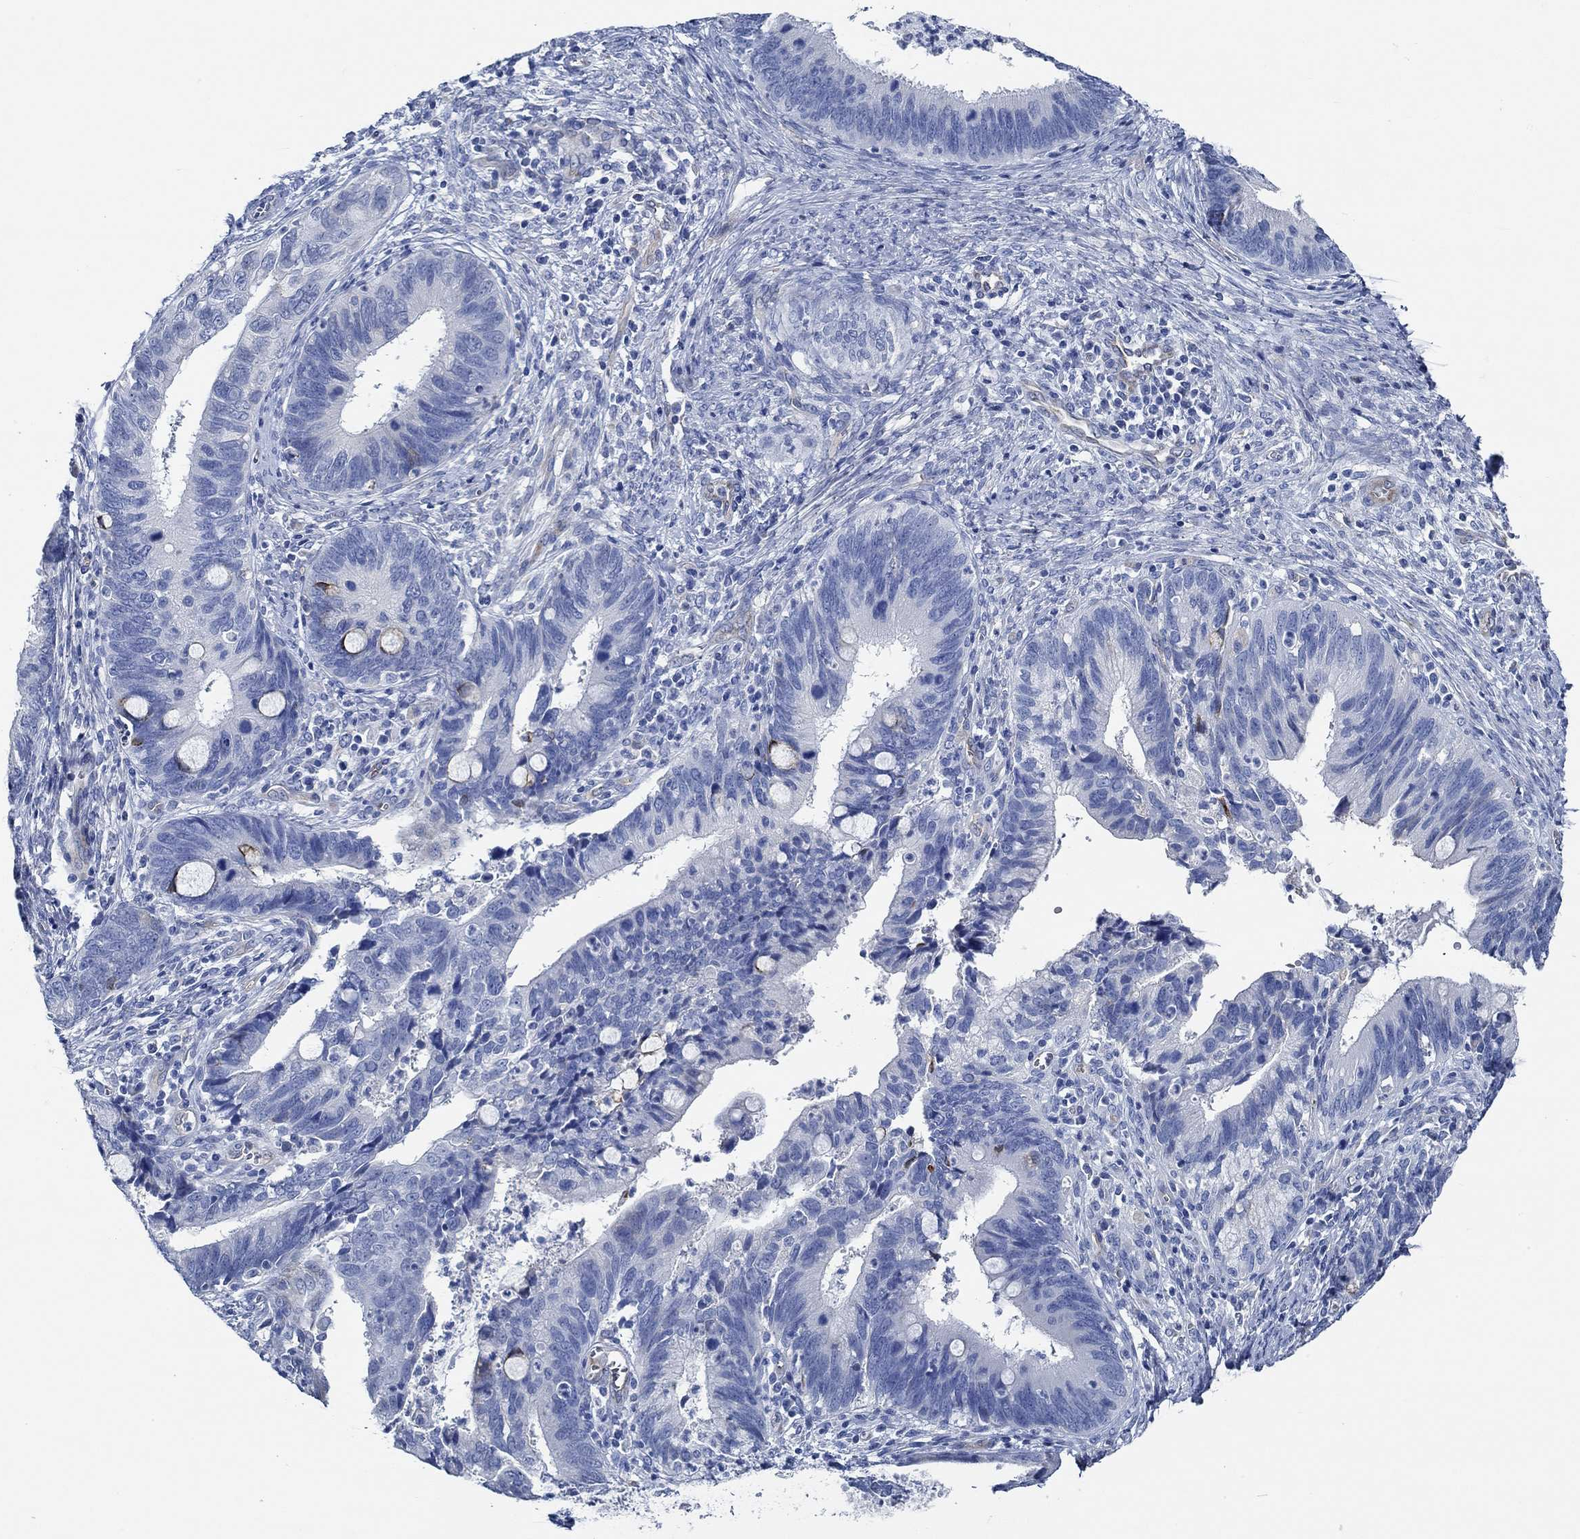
{"staining": {"intensity": "negative", "quantity": "none", "location": "none"}, "tissue": "cervical cancer", "cell_type": "Tumor cells", "image_type": "cancer", "snomed": [{"axis": "morphology", "description": "Adenocarcinoma, NOS"}, {"axis": "topography", "description": "Cervix"}], "caption": "A high-resolution photomicrograph shows IHC staining of cervical cancer, which displays no significant staining in tumor cells.", "gene": "HECW2", "patient": {"sex": "female", "age": 42}}